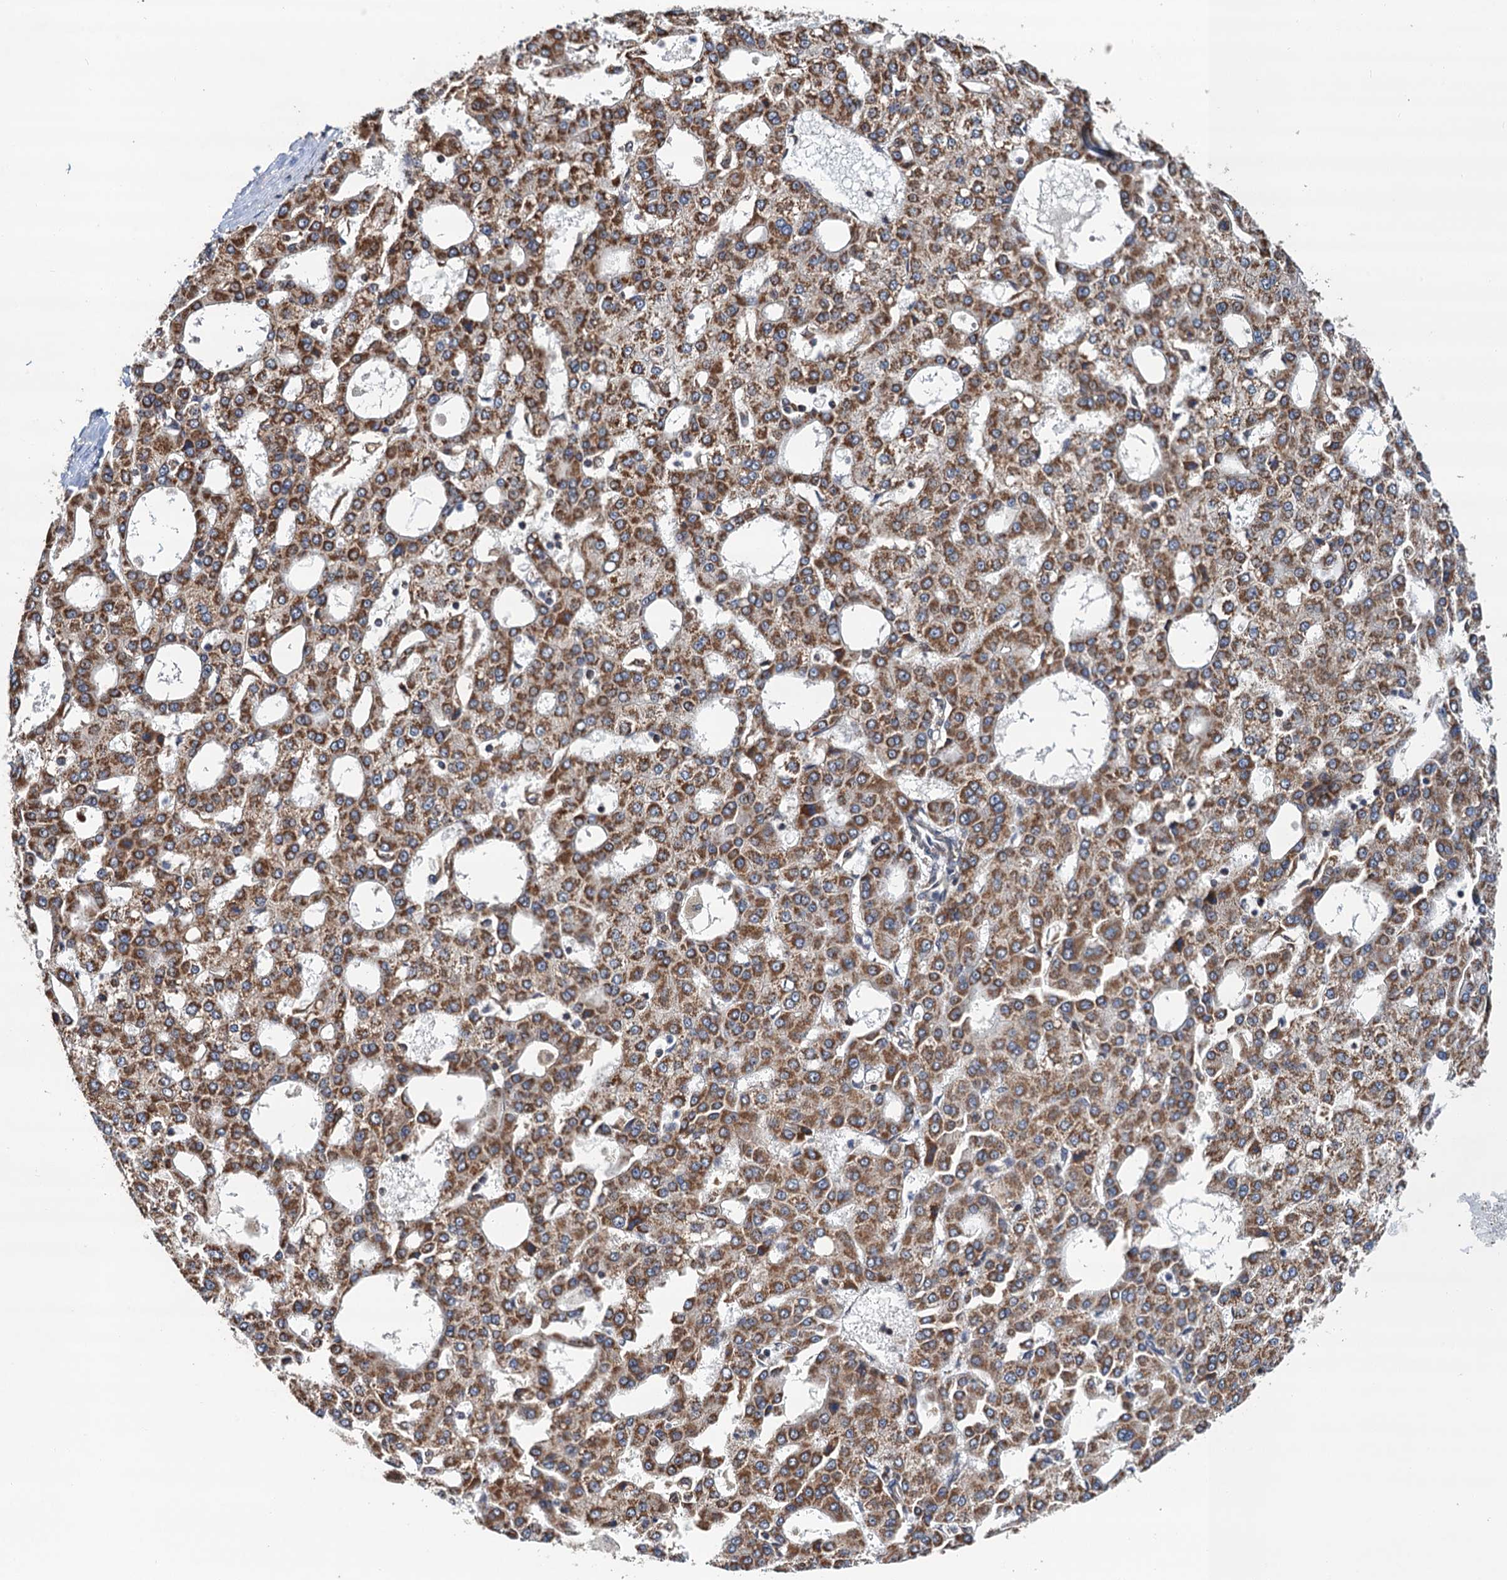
{"staining": {"intensity": "moderate", "quantity": ">75%", "location": "cytoplasmic/membranous"}, "tissue": "liver cancer", "cell_type": "Tumor cells", "image_type": "cancer", "snomed": [{"axis": "morphology", "description": "Carcinoma, Hepatocellular, NOS"}, {"axis": "topography", "description": "Liver"}], "caption": "Immunohistochemistry (IHC) of liver cancer (hepatocellular carcinoma) displays medium levels of moderate cytoplasmic/membranous staining in approximately >75% of tumor cells.", "gene": "CMPK2", "patient": {"sex": "male", "age": 47}}